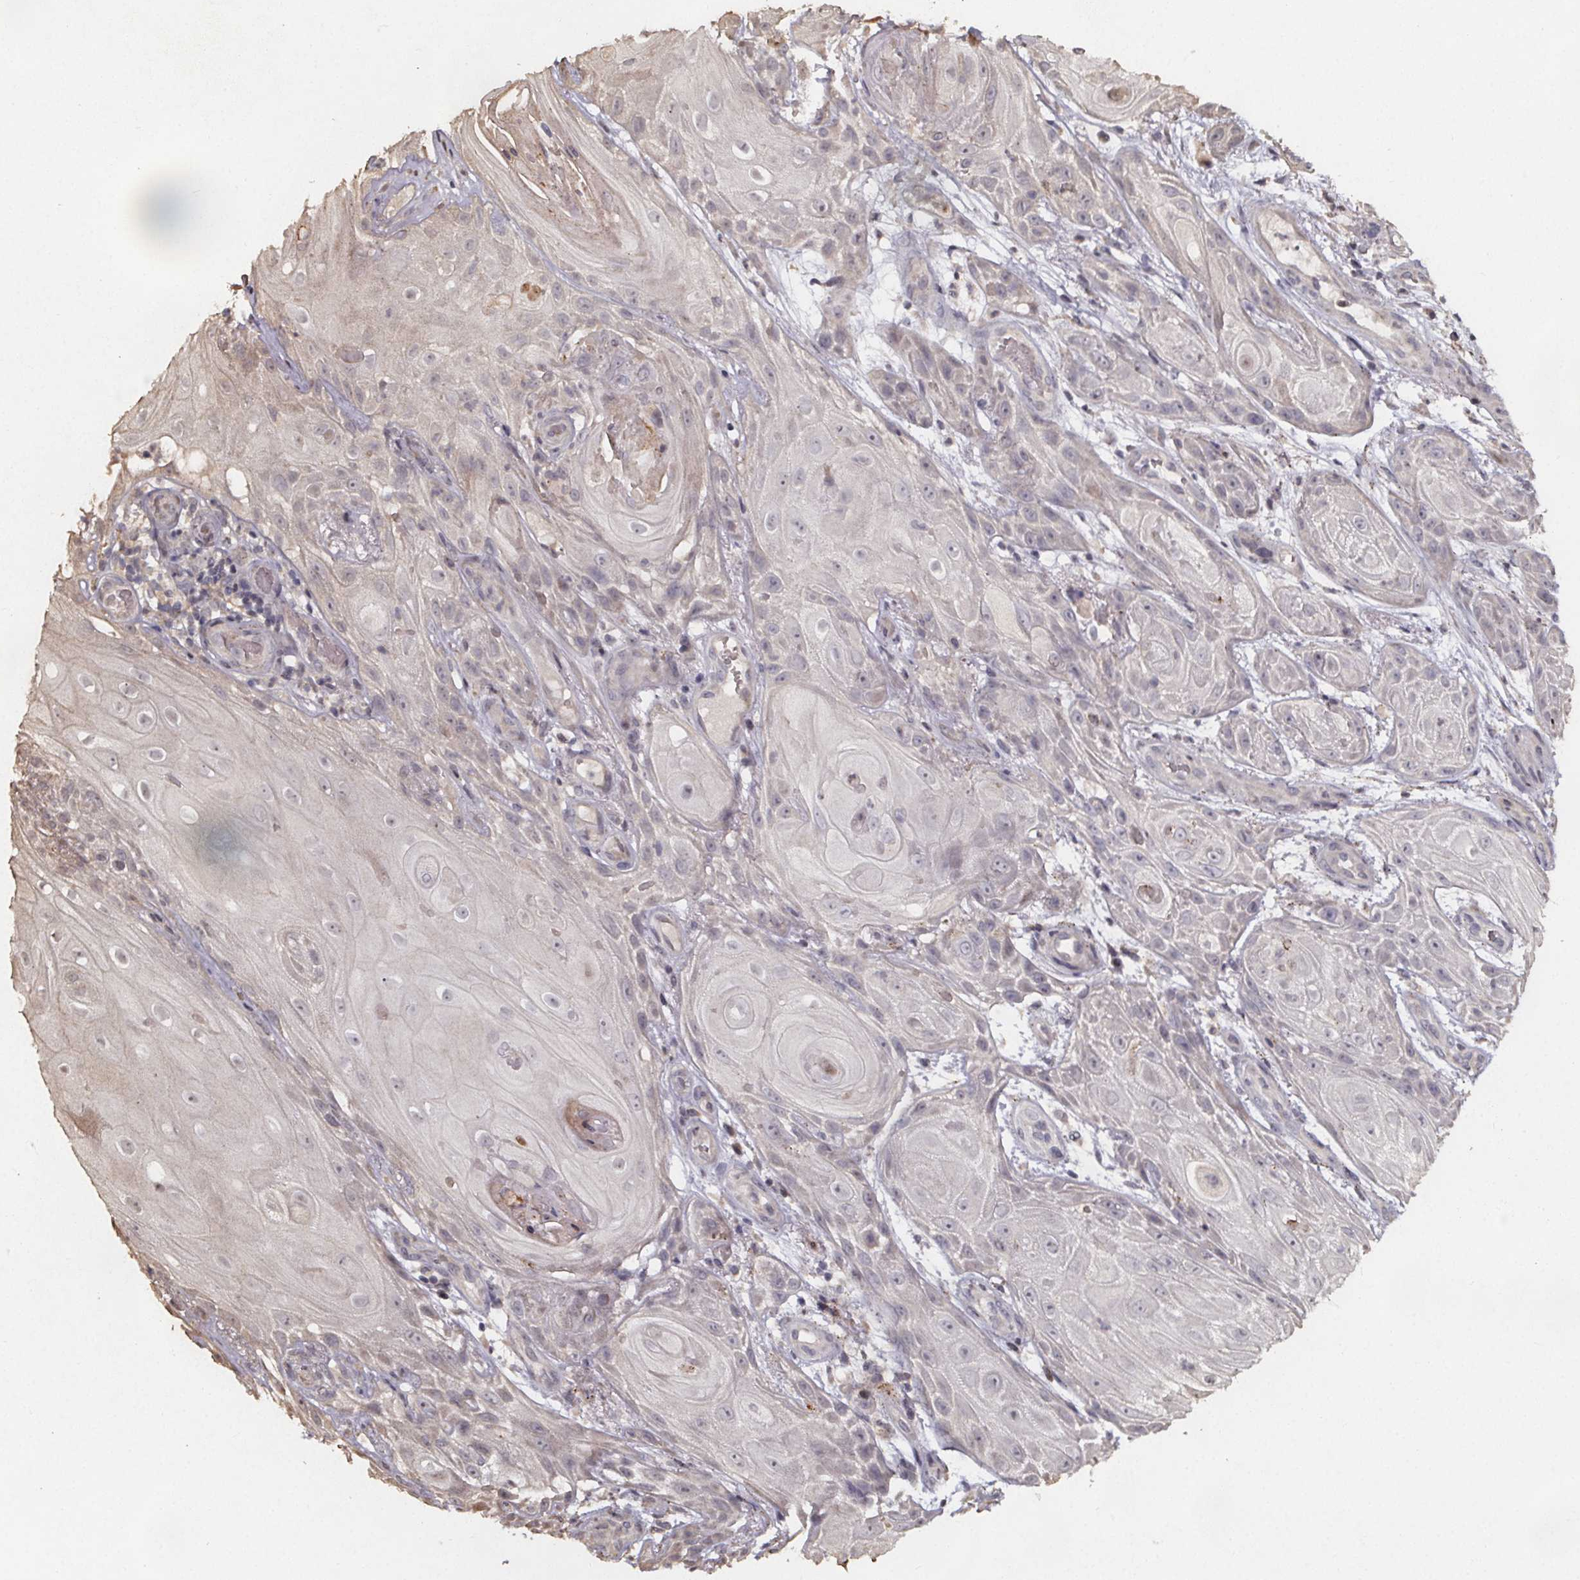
{"staining": {"intensity": "negative", "quantity": "none", "location": "none"}, "tissue": "skin cancer", "cell_type": "Tumor cells", "image_type": "cancer", "snomed": [{"axis": "morphology", "description": "Squamous cell carcinoma, NOS"}, {"axis": "topography", "description": "Skin"}], "caption": "Protein analysis of skin cancer reveals no significant positivity in tumor cells. (Stains: DAB (3,3'-diaminobenzidine) IHC with hematoxylin counter stain, Microscopy: brightfield microscopy at high magnification).", "gene": "ZNF879", "patient": {"sex": "male", "age": 62}}